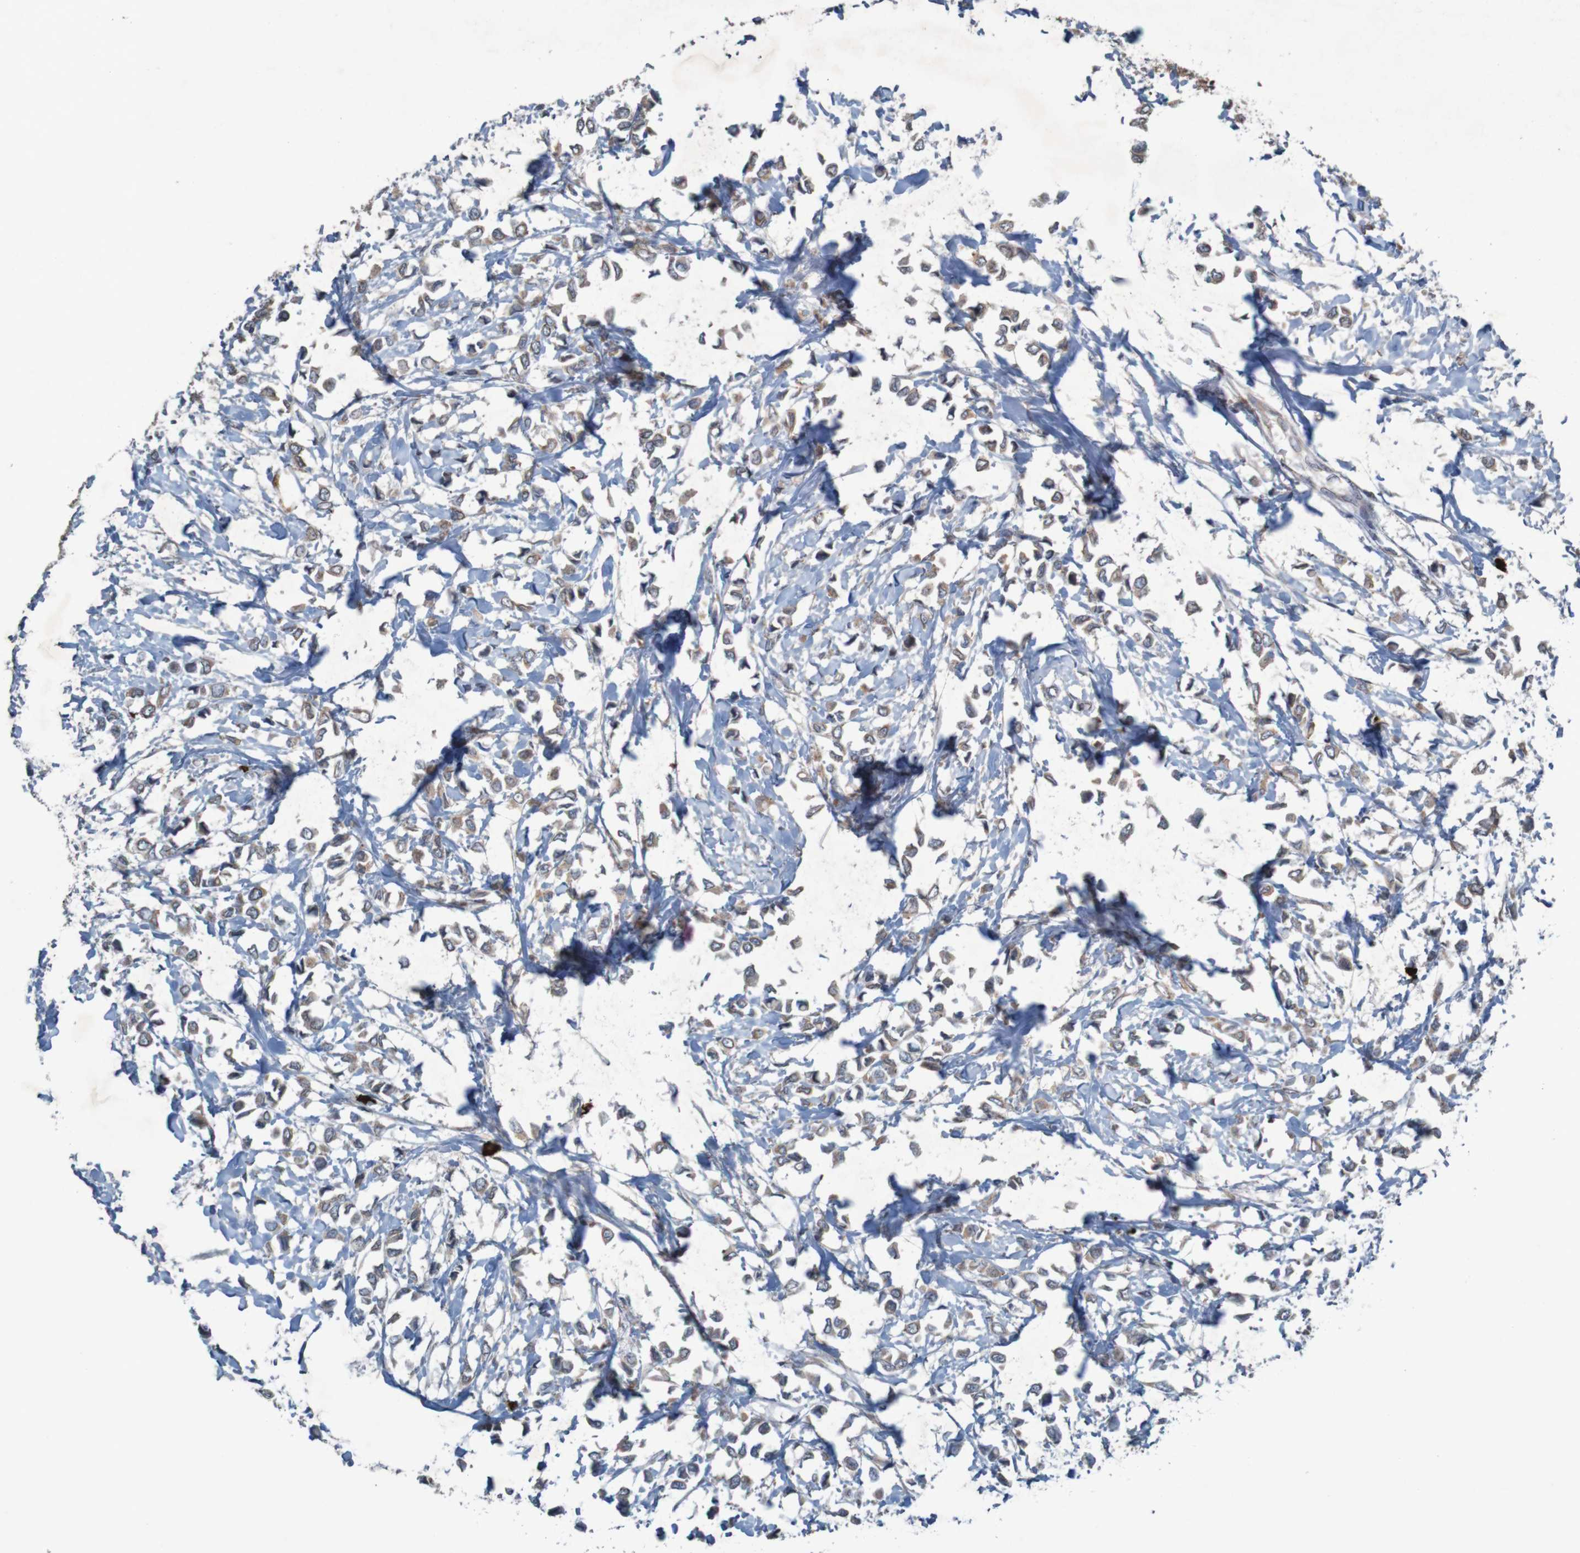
{"staining": {"intensity": "moderate", "quantity": ">75%", "location": "cytoplasmic/membranous"}, "tissue": "breast cancer", "cell_type": "Tumor cells", "image_type": "cancer", "snomed": [{"axis": "morphology", "description": "Lobular carcinoma"}, {"axis": "topography", "description": "Breast"}], "caption": "Immunohistochemical staining of breast cancer exhibits medium levels of moderate cytoplasmic/membranous positivity in approximately >75% of tumor cells.", "gene": "B3GAT2", "patient": {"sex": "female", "age": 51}}